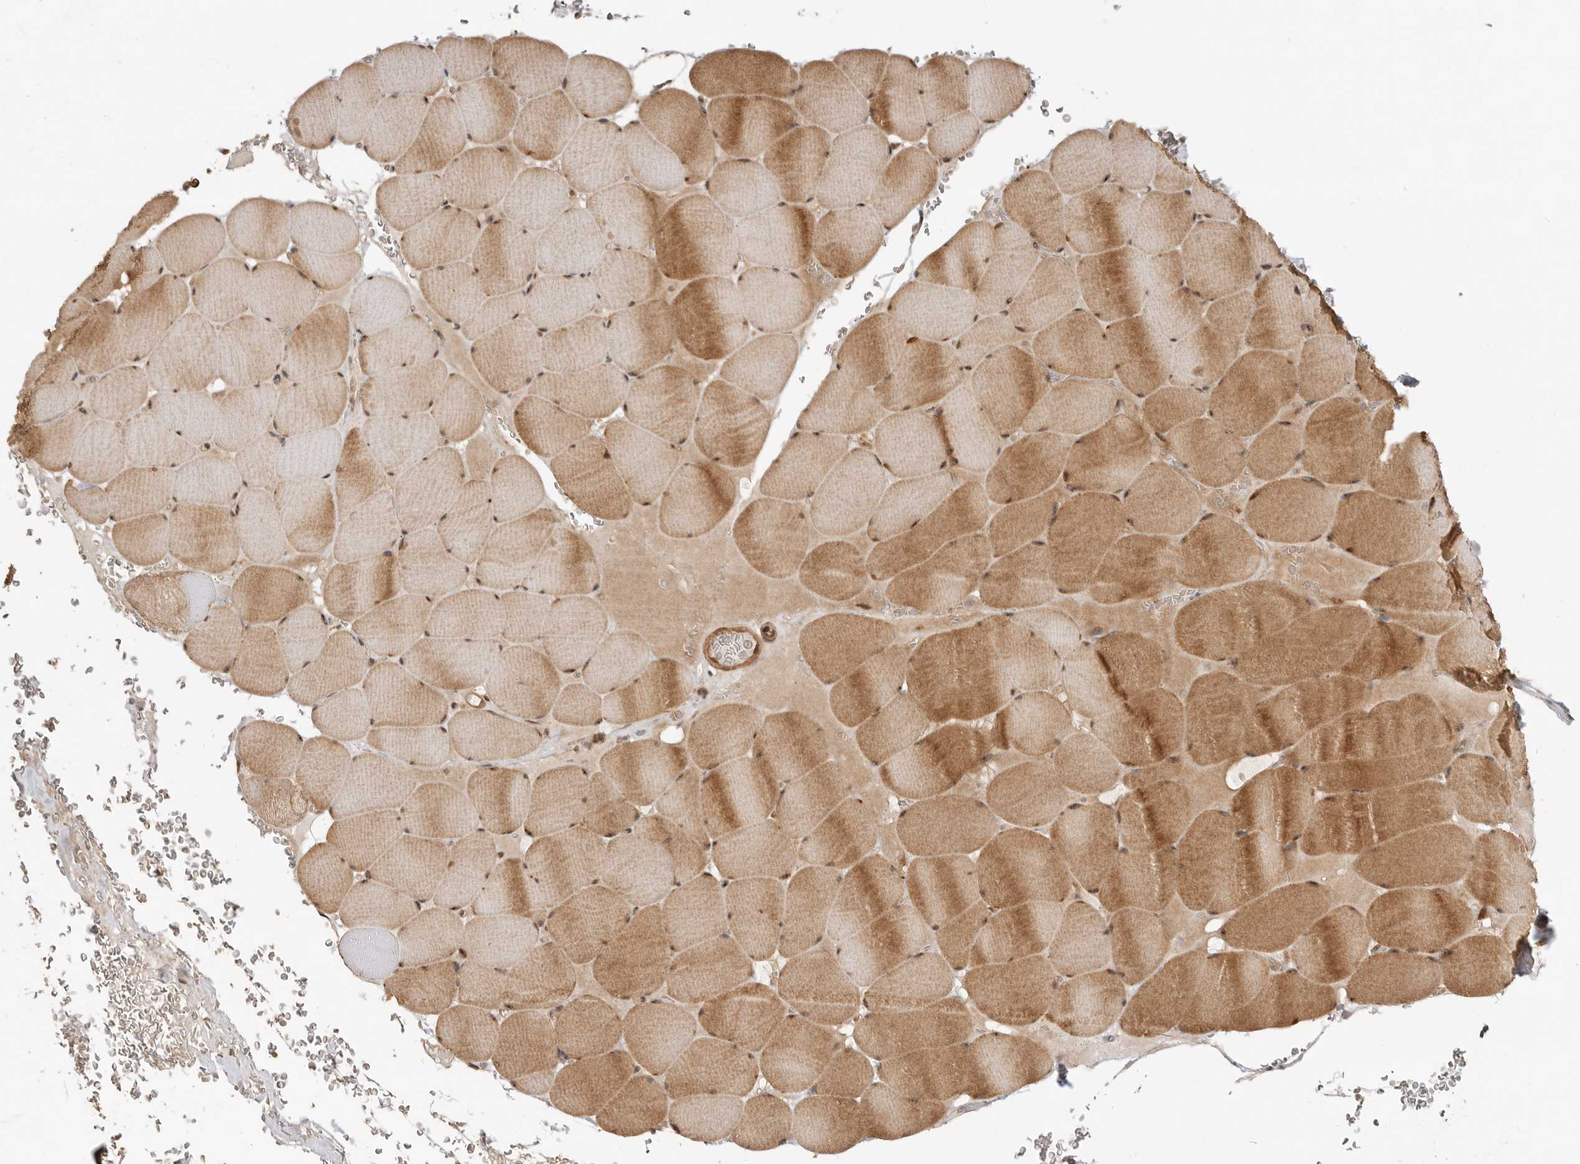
{"staining": {"intensity": "moderate", "quantity": ">75%", "location": "cytoplasmic/membranous,nuclear"}, "tissue": "skeletal muscle", "cell_type": "Myocytes", "image_type": "normal", "snomed": [{"axis": "morphology", "description": "Normal tissue, NOS"}, {"axis": "topography", "description": "Skeletal muscle"}], "caption": "Immunohistochemistry (IHC) (DAB) staining of benign skeletal muscle exhibits moderate cytoplasmic/membranous,nuclear protein positivity in about >75% of myocytes.", "gene": "ADPRS", "patient": {"sex": "male", "age": 62}}